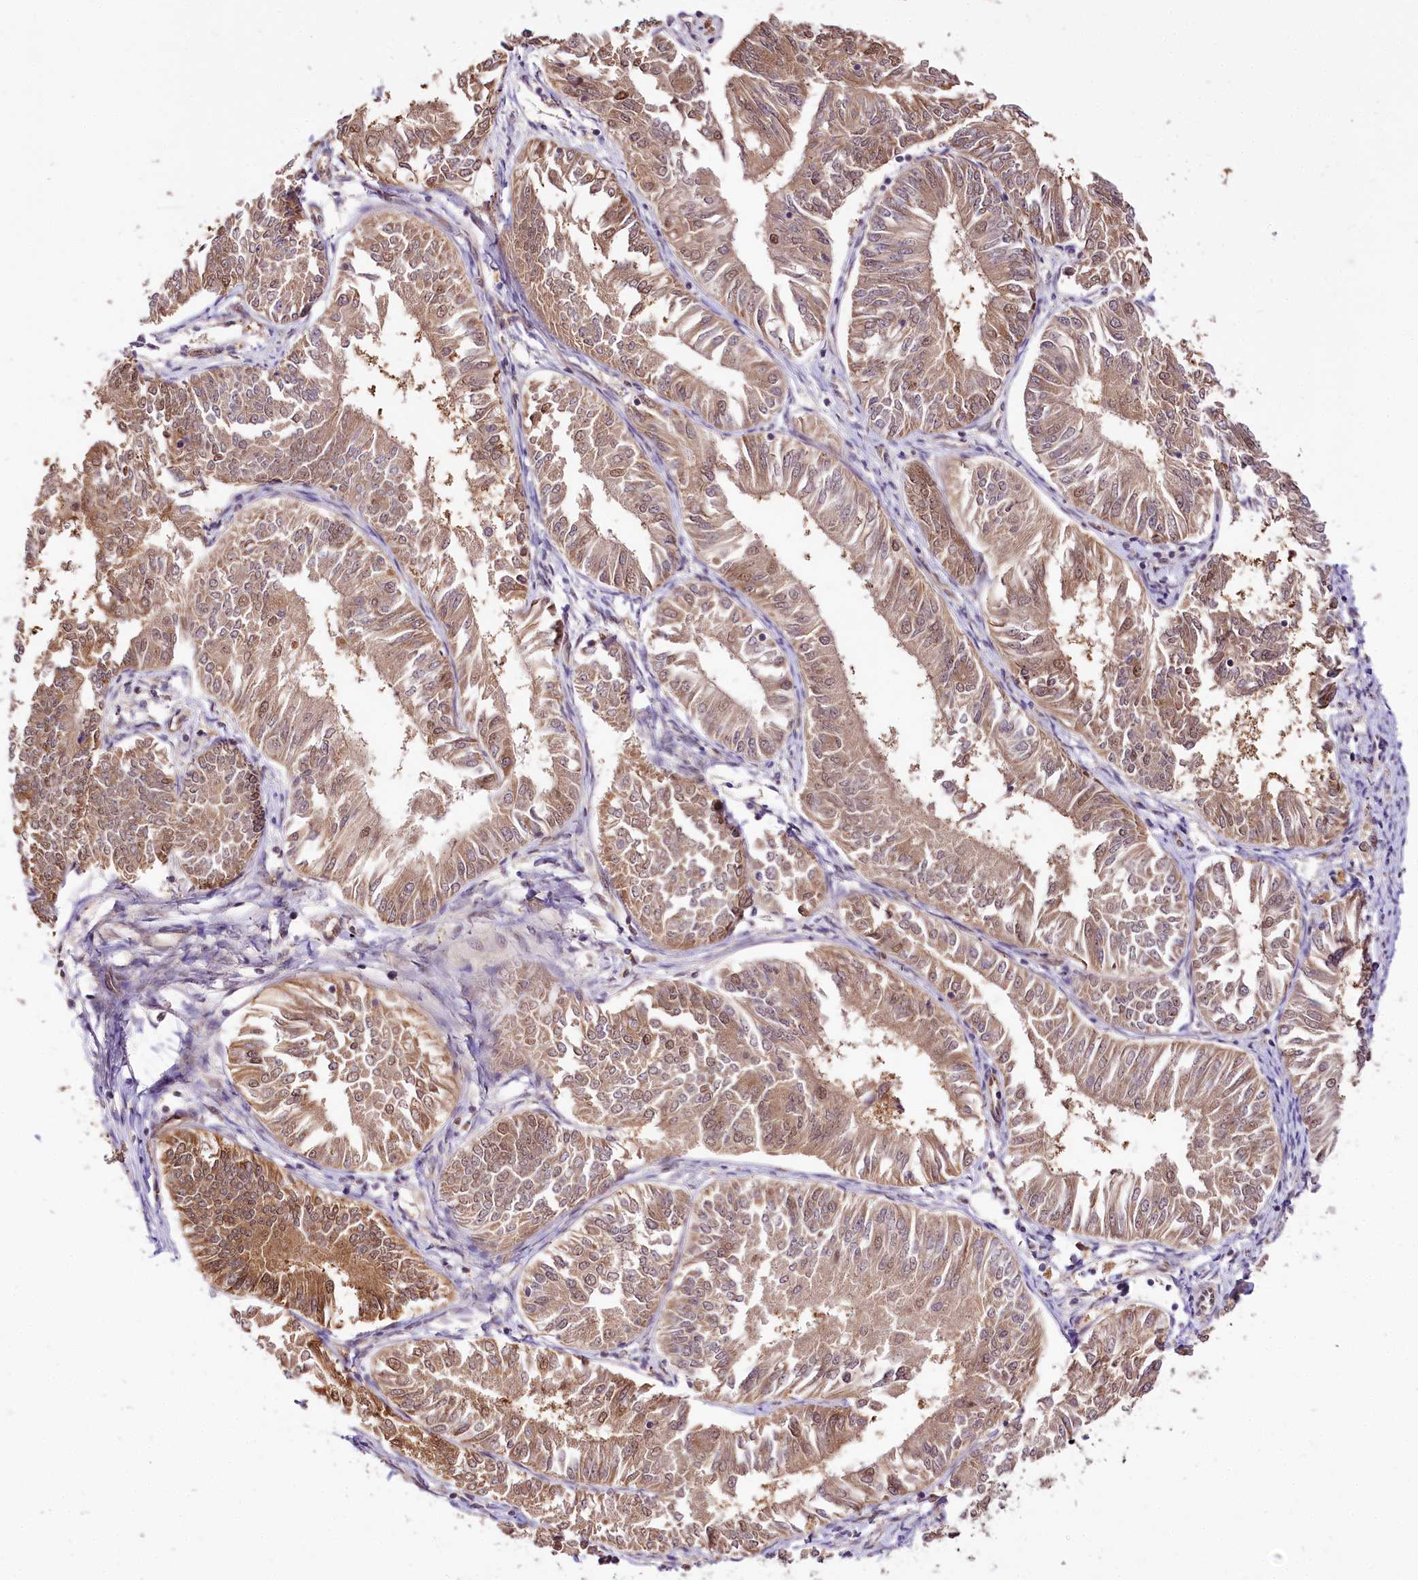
{"staining": {"intensity": "moderate", "quantity": ">75%", "location": "cytoplasmic/membranous,nuclear"}, "tissue": "endometrial cancer", "cell_type": "Tumor cells", "image_type": "cancer", "snomed": [{"axis": "morphology", "description": "Adenocarcinoma, NOS"}, {"axis": "topography", "description": "Endometrium"}], "caption": "High-power microscopy captured an immunohistochemistry (IHC) image of adenocarcinoma (endometrial), revealing moderate cytoplasmic/membranous and nuclear expression in about >75% of tumor cells.", "gene": "GNL3L", "patient": {"sex": "female", "age": 58}}